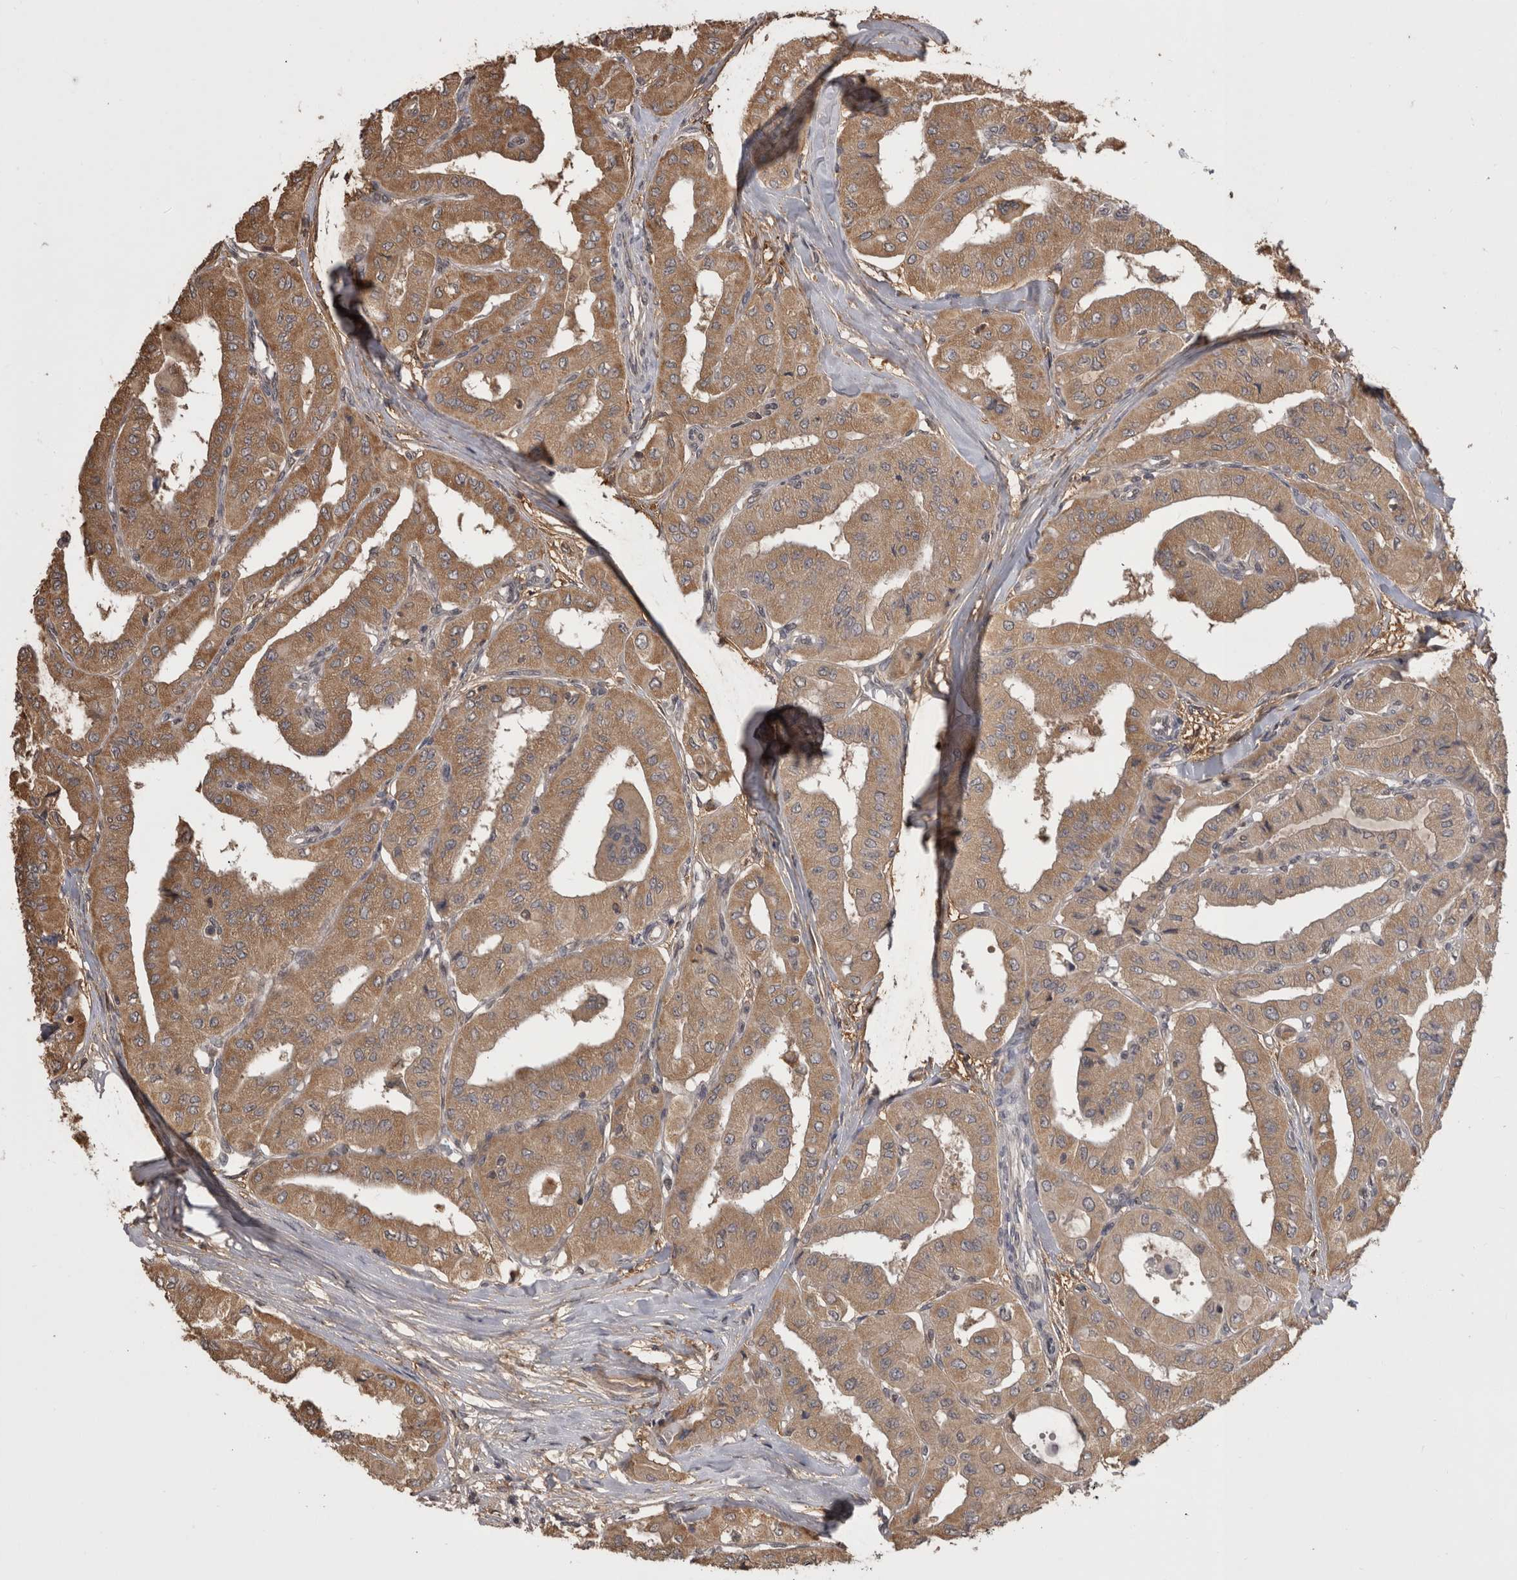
{"staining": {"intensity": "moderate", "quantity": ">75%", "location": "cytoplasmic/membranous"}, "tissue": "thyroid cancer", "cell_type": "Tumor cells", "image_type": "cancer", "snomed": [{"axis": "morphology", "description": "Papillary adenocarcinoma, NOS"}, {"axis": "topography", "description": "Thyroid gland"}], "caption": "This is an image of immunohistochemistry staining of papillary adenocarcinoma (thyroid), which shows moderate positivity in the cytoplasmic/membranous of tumor cells.", "gene": "PREP", "patient": {"sex": "female", "age": 59}}